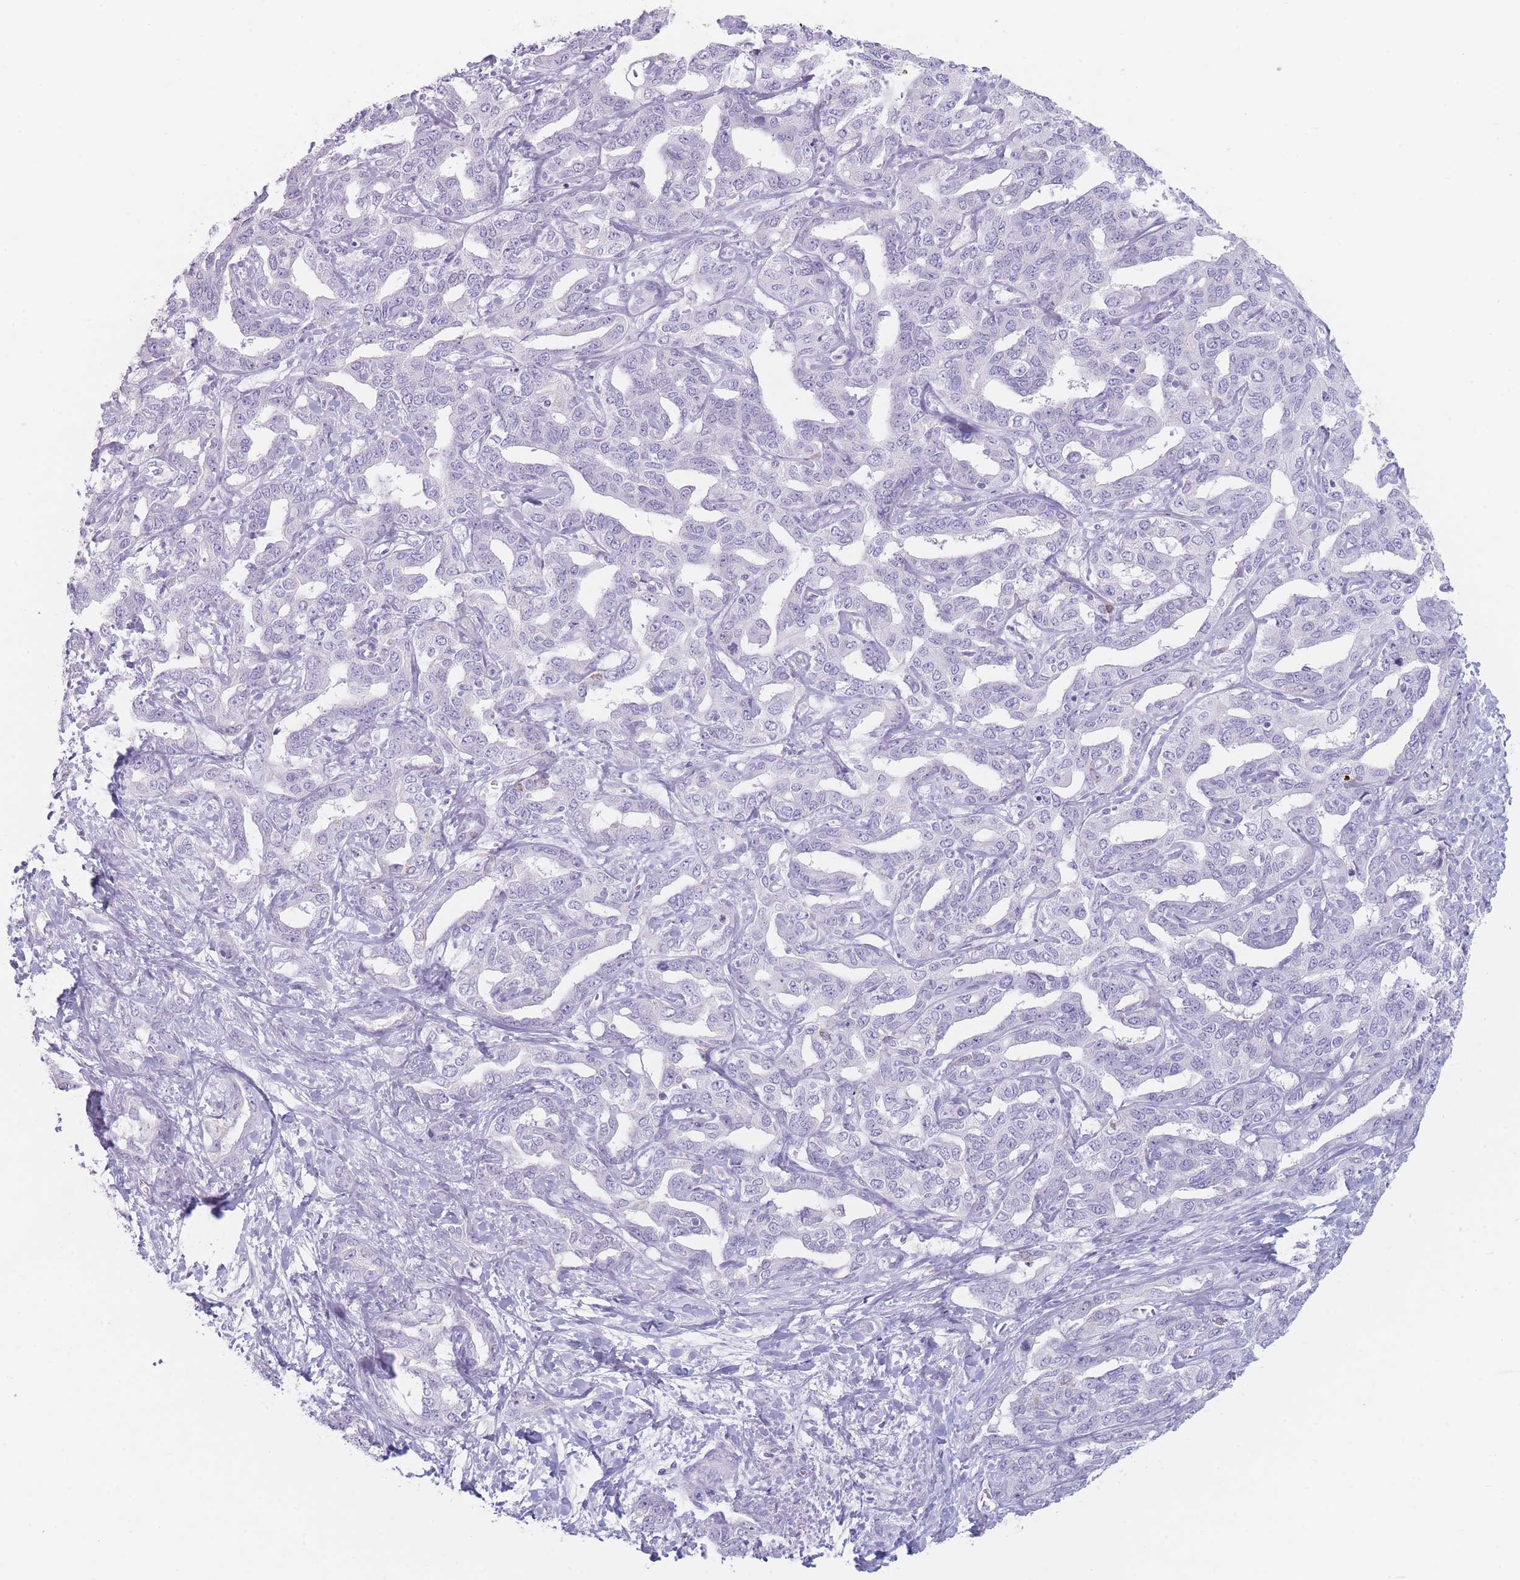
{"staining": {"intensity": "negative", "quantity": "none", "location": "none"}, "tissue": "liver cancer", "cell_type": "Tumor cells", "image_type": "cancer", "snomed": [{"axis": "morphology", "description": "Cholangiocarcinoma"}, {"axis": "topography", "description": "Liver"}], "caption": "High magnification brightfield microscopy of liver cancer stained with DAB (3,3'-diaminobenzidine) (brown) and counterstained with hematoxylin (blue): tumor cells show no significant positivity. (DAB (3,3'-diaminobenzidine) immunohistochemistry, high magnification).", "gene": "GPR12", "patient": {"sex": "male", "age": 59}}